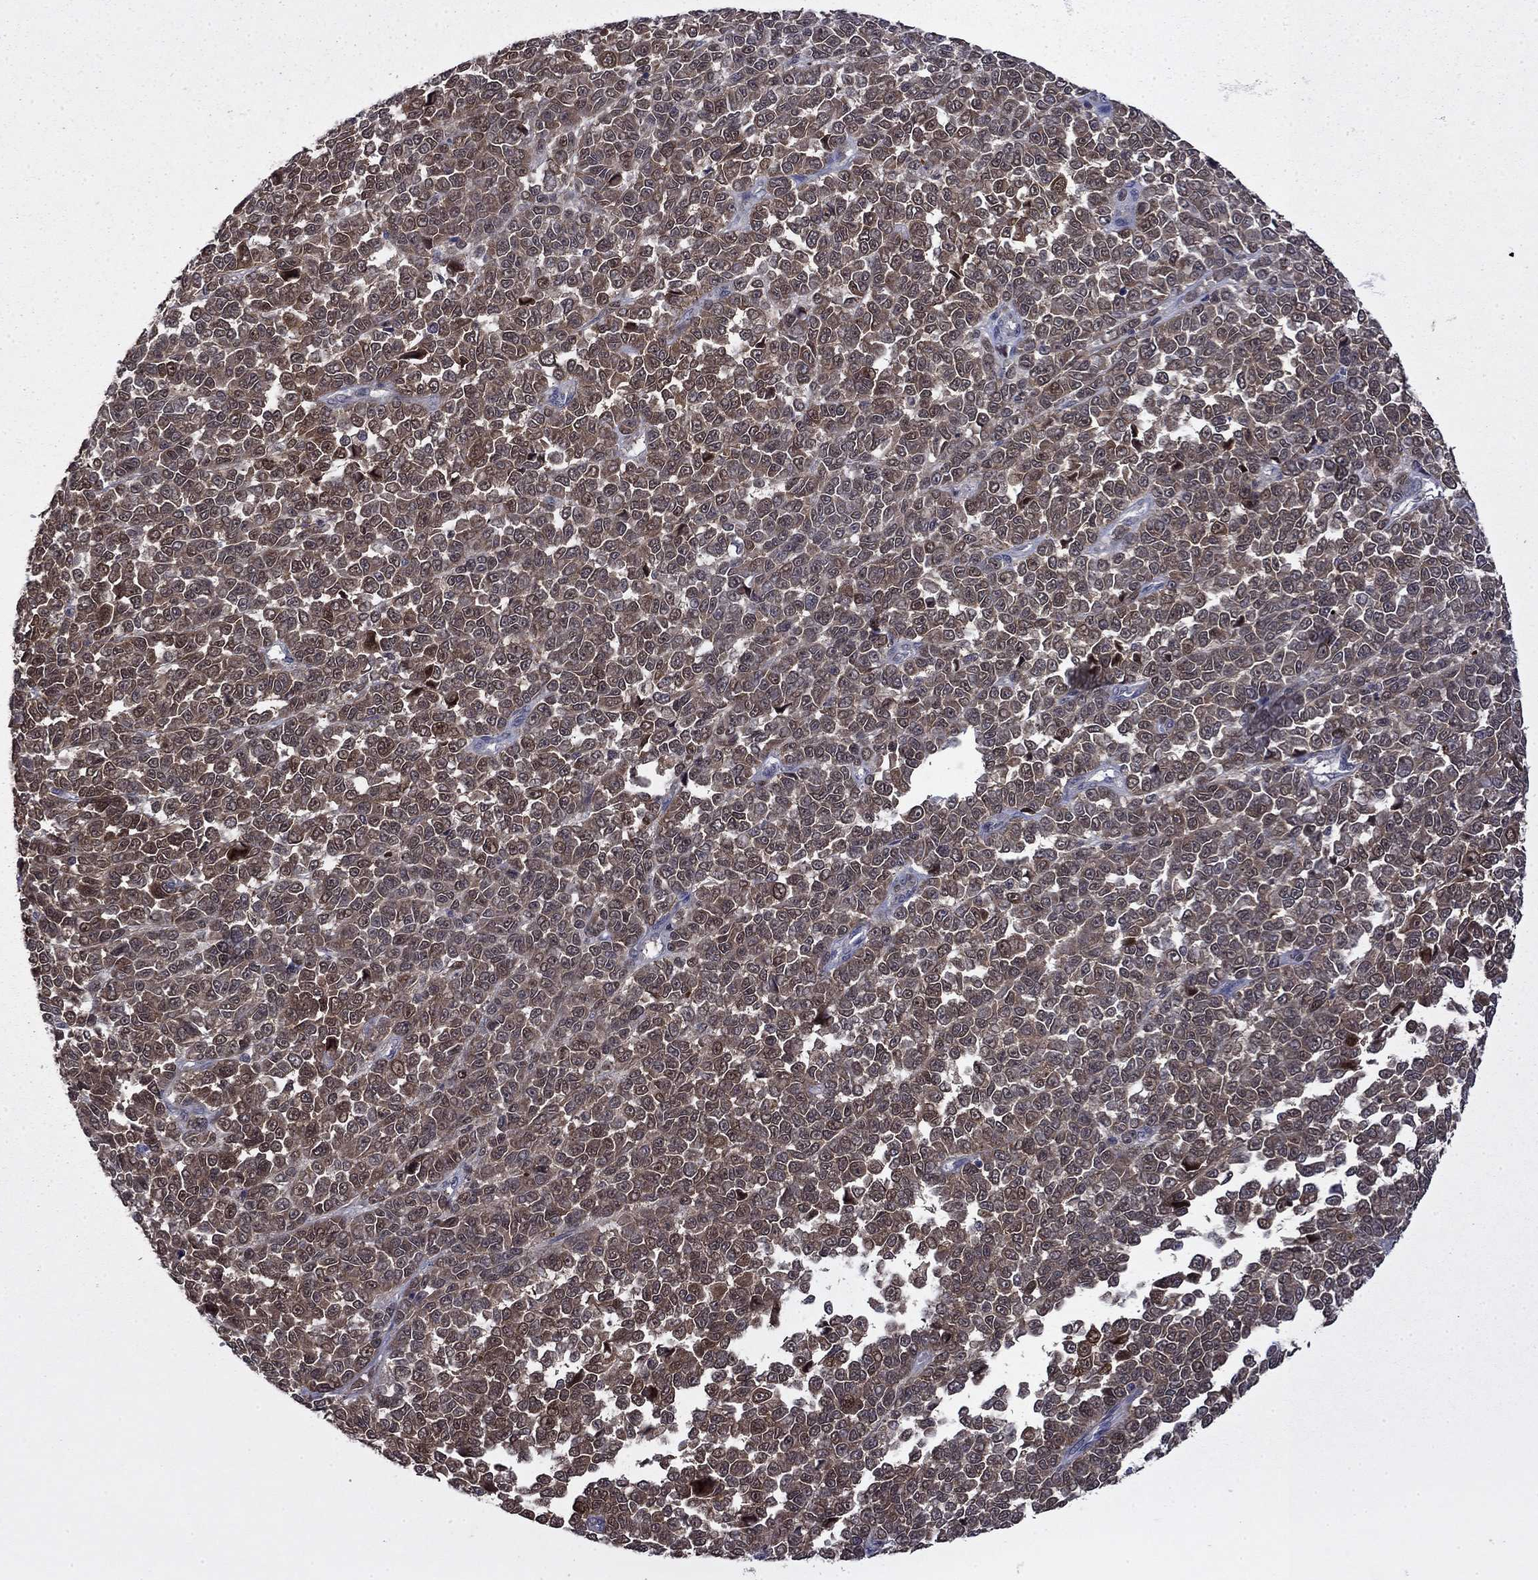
{"staining": {"intensity": "weak", "quantity": ">75%", "location": "cytoplasmic/membranous"}, "tissue": "melanoma", "cell_type": "Tumor cells", "image_type": "cancer", "snomed": [{"axis": "morphology", "description": "Malignant melanoma, NOS"}, {"axis": "topography", "description": "Skin"}], "caption": "High-power microscopy captured an immunohistochemistry photomicrograph of malignant melanoma, revealing weak cytoplasmic/membranous staining in approximately >75% of tumor cells.", "gene": "TPMT", "patient": {"sex": "female", "age": 95}}